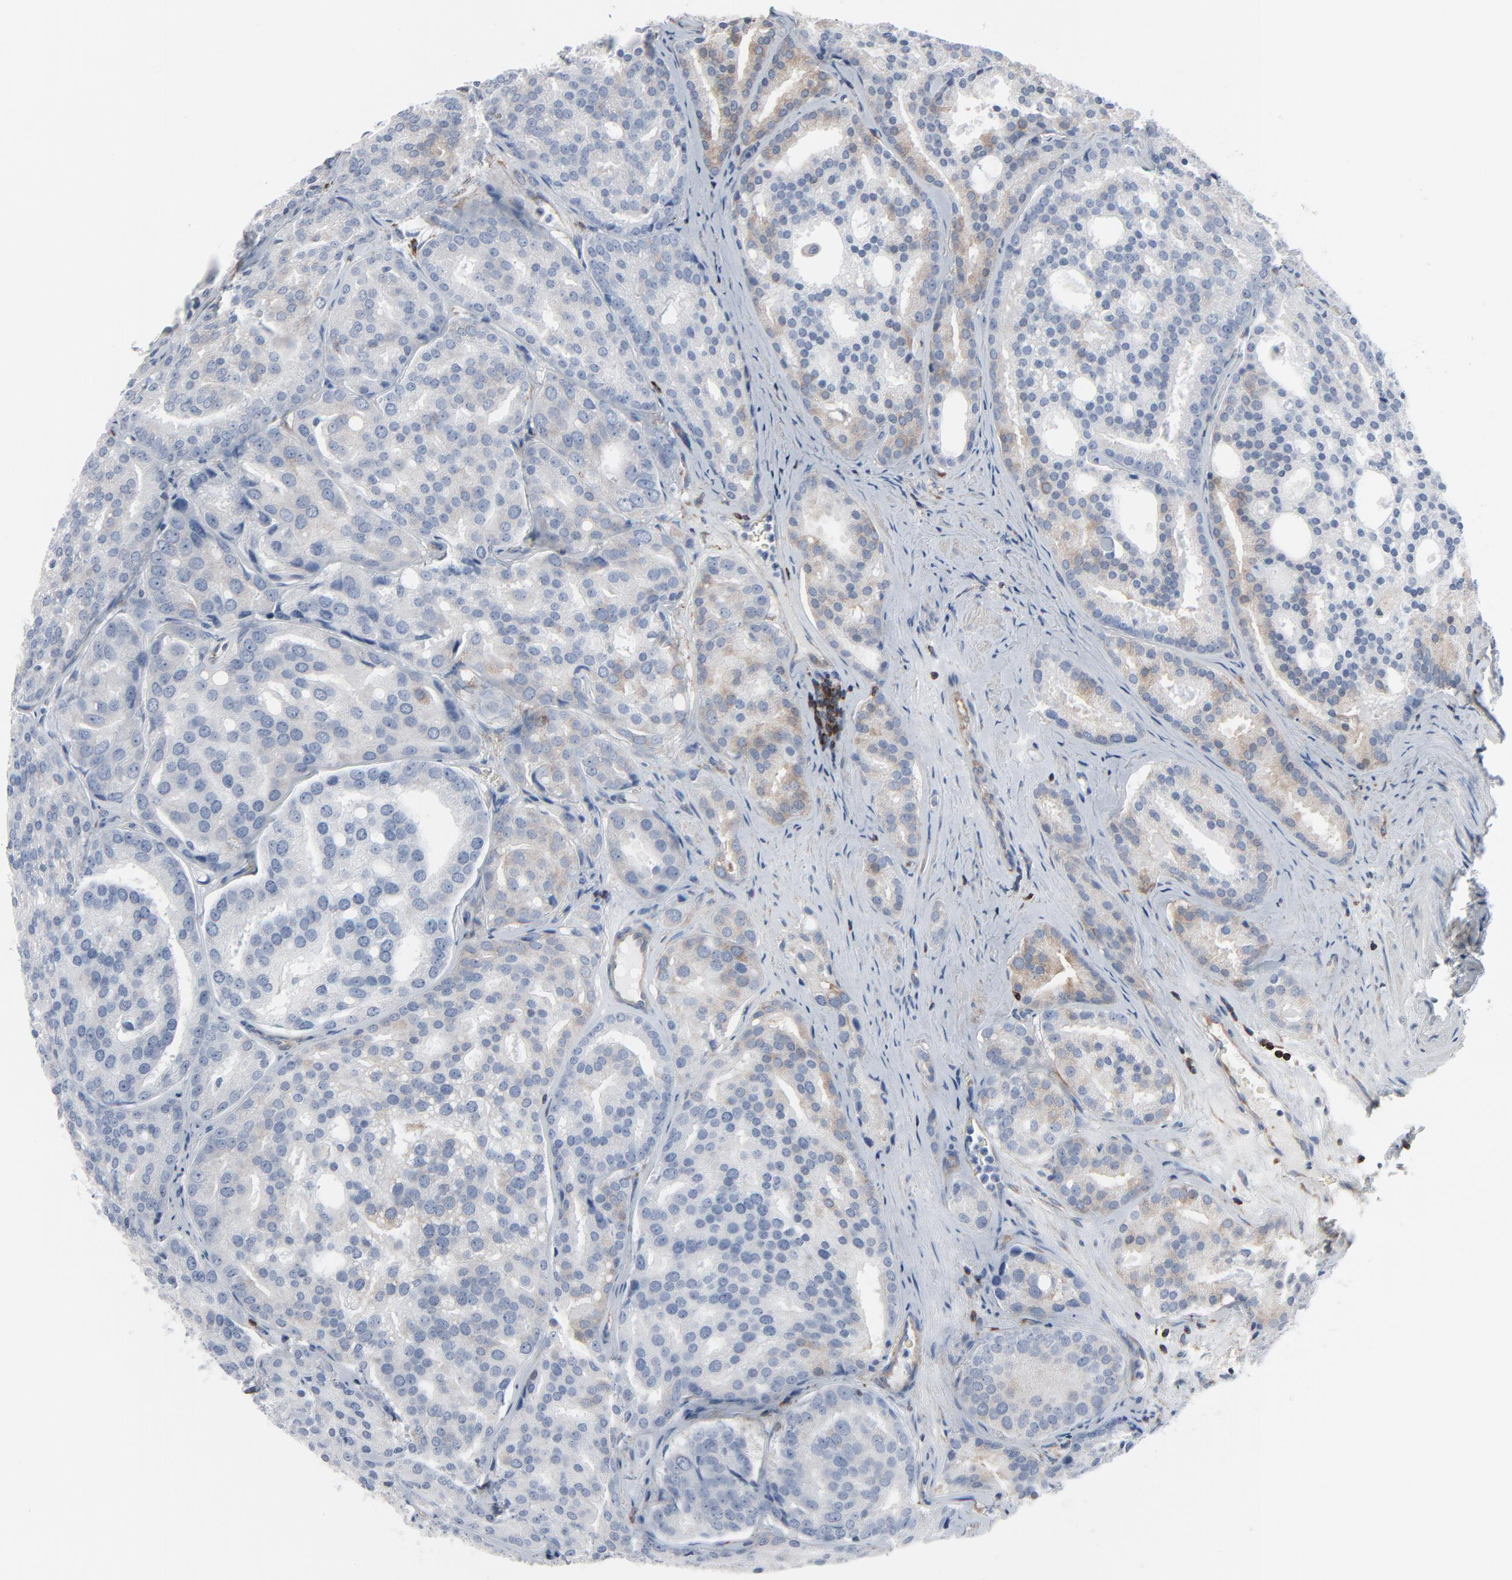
{"staining": {"intensity": "weak", "quantity": "<25%", "location": "cytoplasmic/membranous"}, "tissue": "prostate cancer", "cell_type": "Tumor cells", "image_type": "cancer", "snomed": [{"axis": "morphology", "description": "Adenocarcinoma, High grade"}, {"axis": "topography", "description": "Prostate"}], "caption": "Prostate adenocarcinoma (high-grade) stained for a protein using immunohistochemistry reveals no positivity tumor cells.", "gene": "OPTN", "patient": {"sex": "male", "age": 64}}